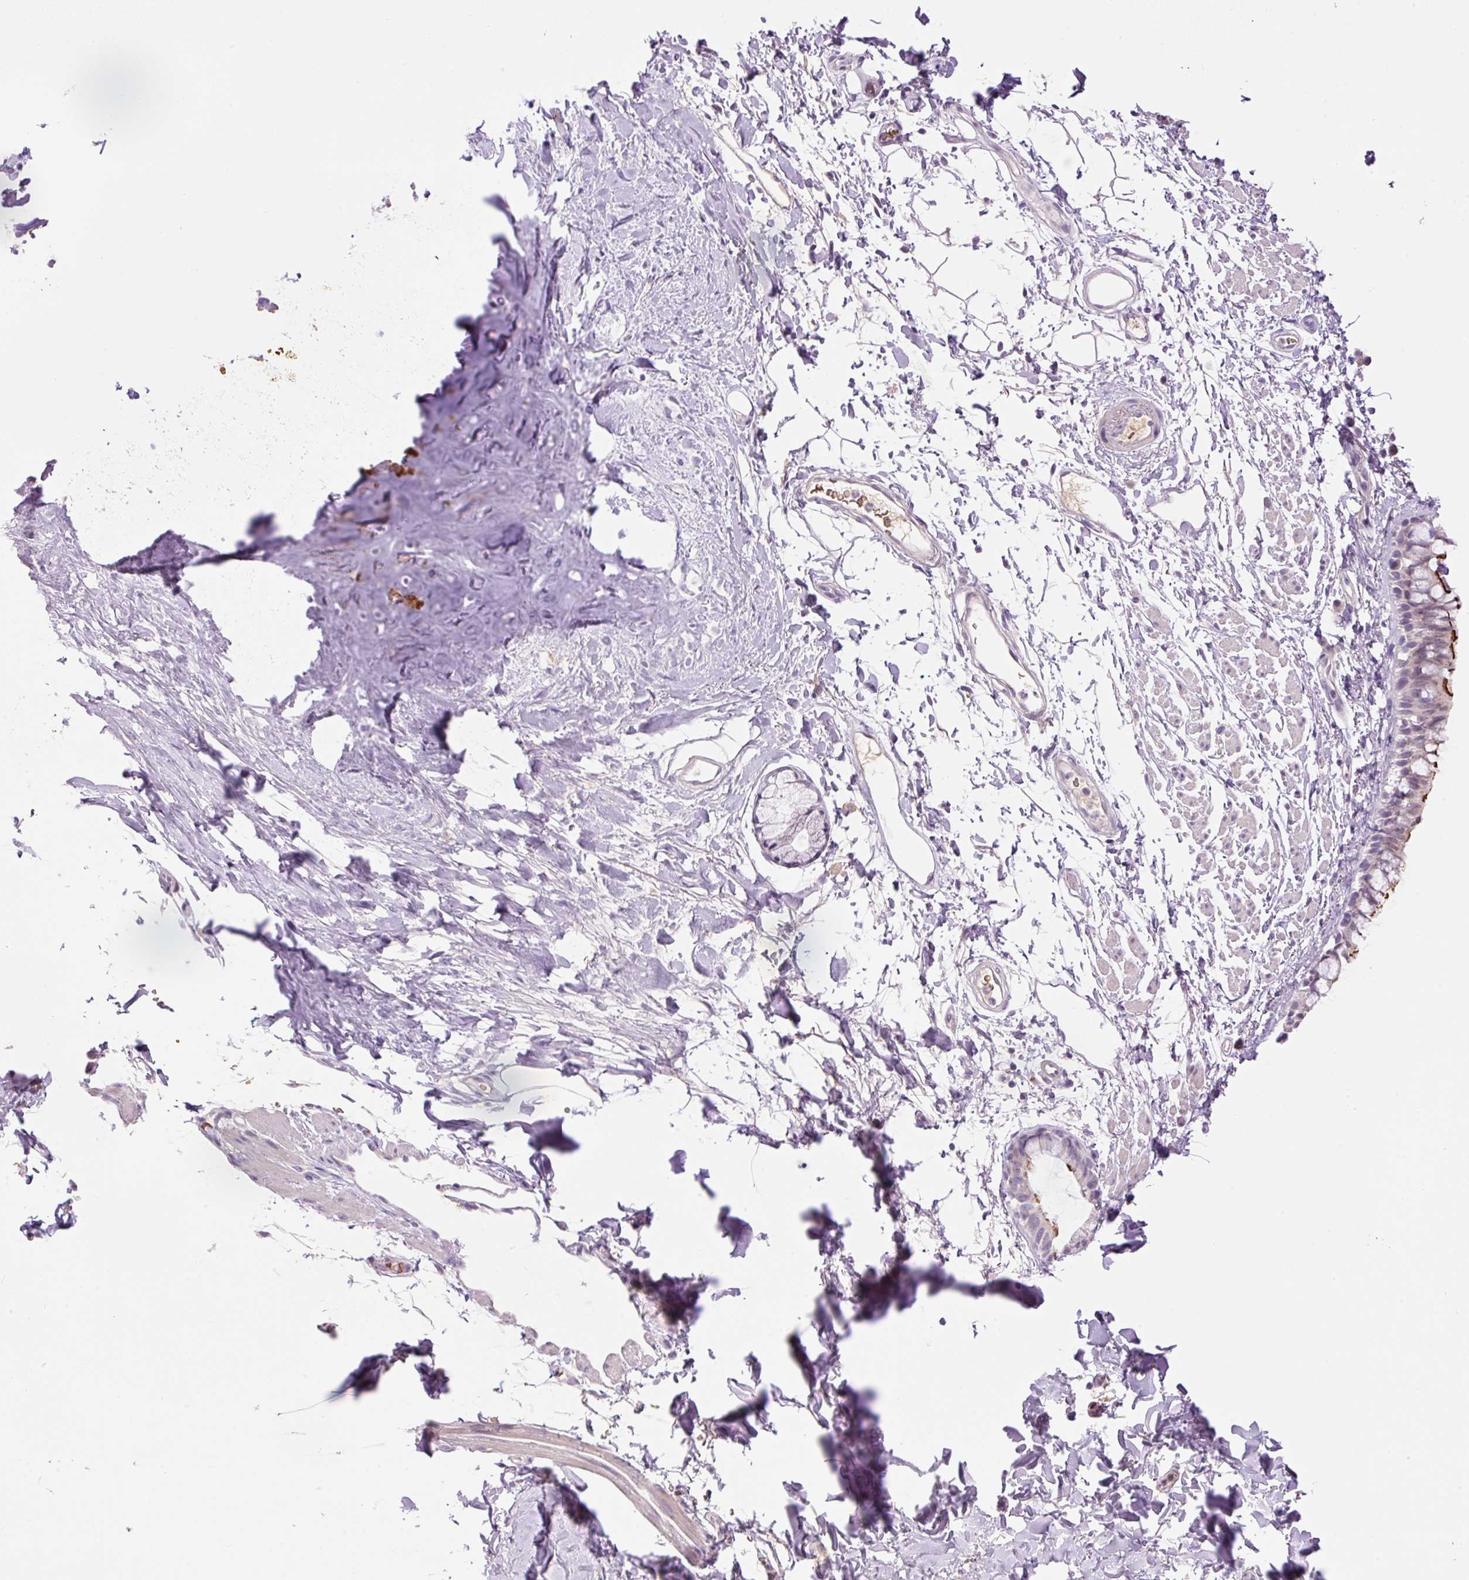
{"staining": {"intensity": "moderate", "quantity": "25%-75%", "location": "cytoplasmic/membranous"}, "tissue": "bronchus", "cell_type": "Respiratory epithelial cells", "image_type": "normal", "snomed": [{"axis": "morphology", "description": "Normal tissue, NOS"}, {"axis": "morphology", "description": "Squamous cell carcinoma, NOS"}, {"axis": "topography", "description": "Bronchus"}, {"axis": "topography", "description": "Lung"}], "caption": "Human bronchus stained for a protein (brown) reveals moderate cytoplasmic/membranous positive staining in about 25%-75% of respiratory epithelial cells.", "gene": "LY6G6D", "patient": {"sex": "female", "age": 70}}